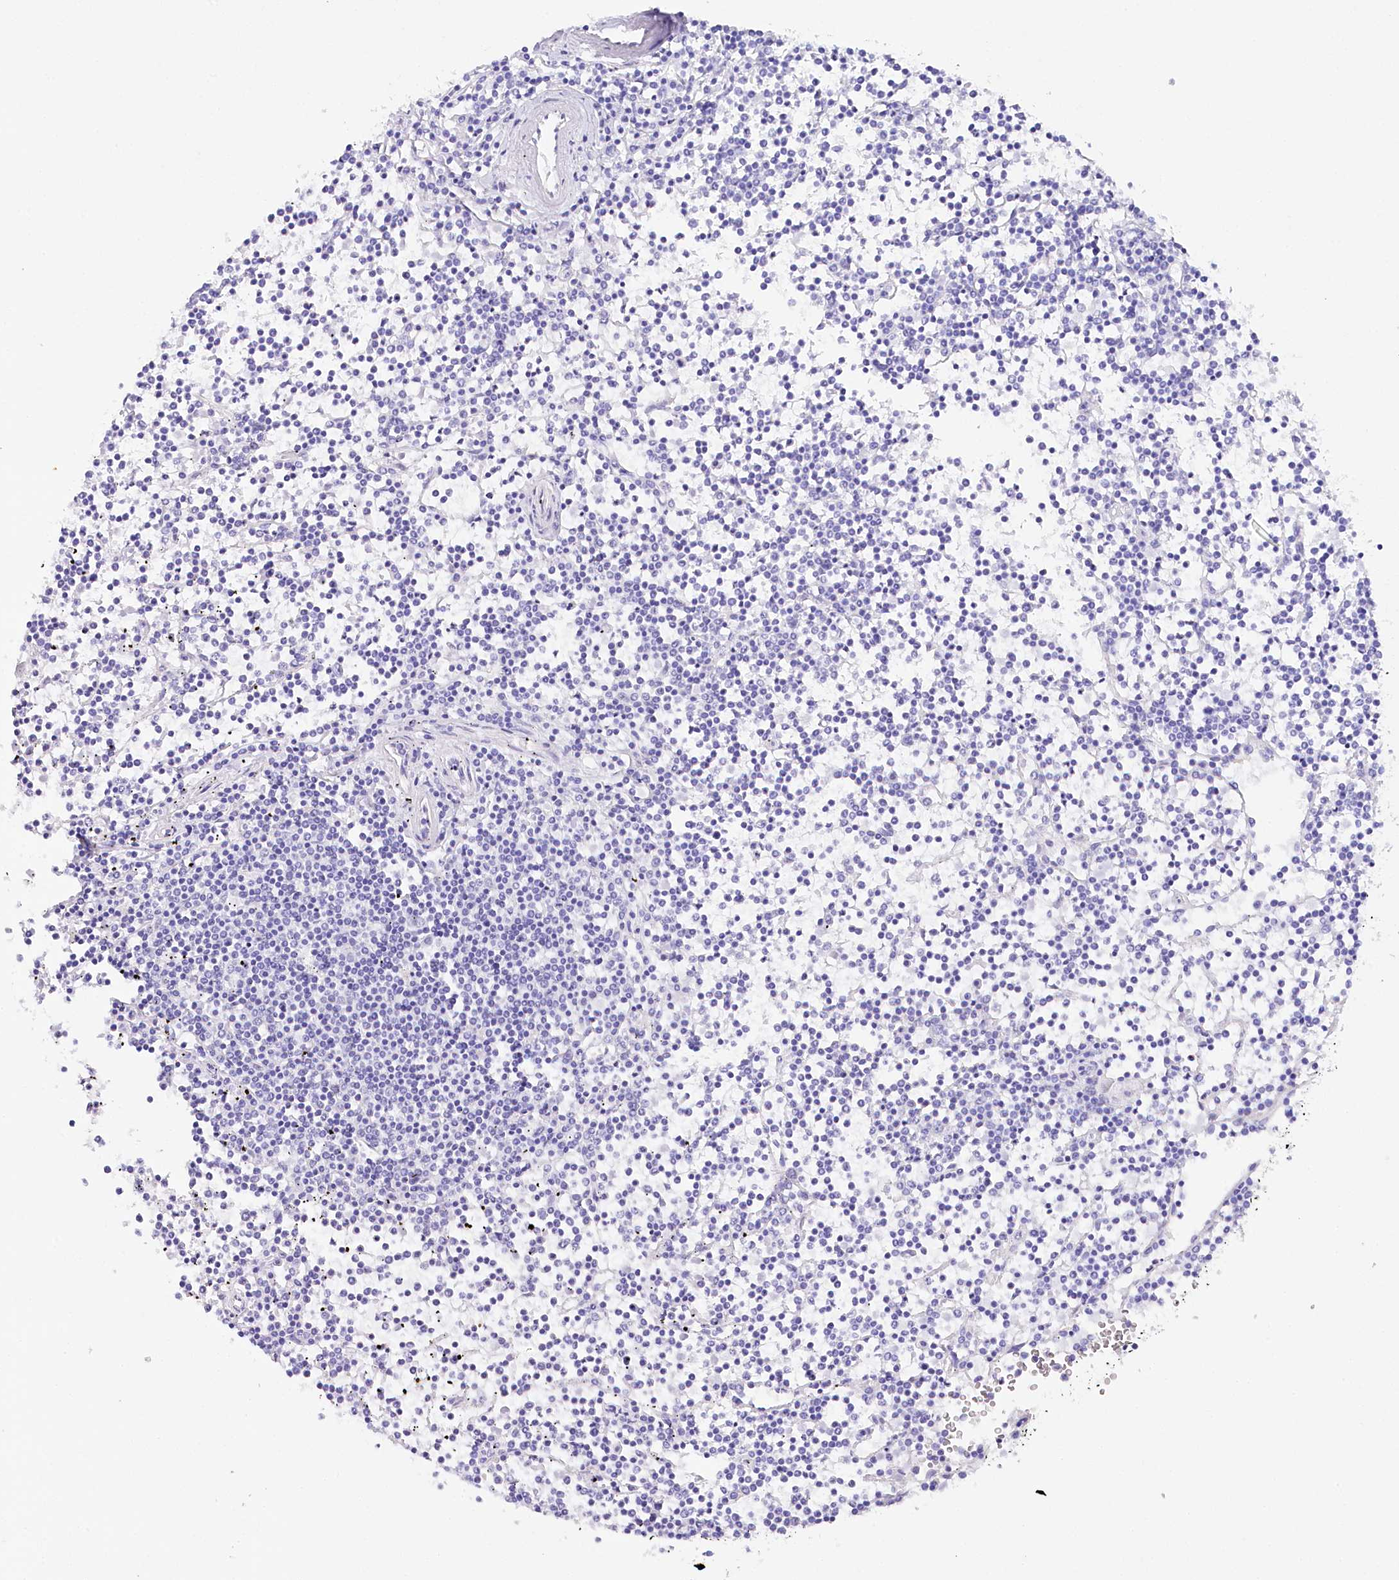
{"staining": {"intensity": "negative", "quantity": "none", "location": "none"}, "tissue": "lymphoma", "cell_type": "Tumor cells", "image_type": "cancer", "snomed": [{"axis": "morphology", "description": "Malignant lymphoma, non-Hodgkin's type, Low grade"}, {"axis": "topography", "description": "Spleen"}], "caption": "This is a photomicrograph of IHC staining of lymphoma, which shows no staining in tumor cells. The staining is performed using DAB (3,3'-diaminobenzidine) brown chromogen with nuclei counter-stained in using hematoxylin.", "gene": "CSN3", "patient": {"sex": "female", "age": 19}}